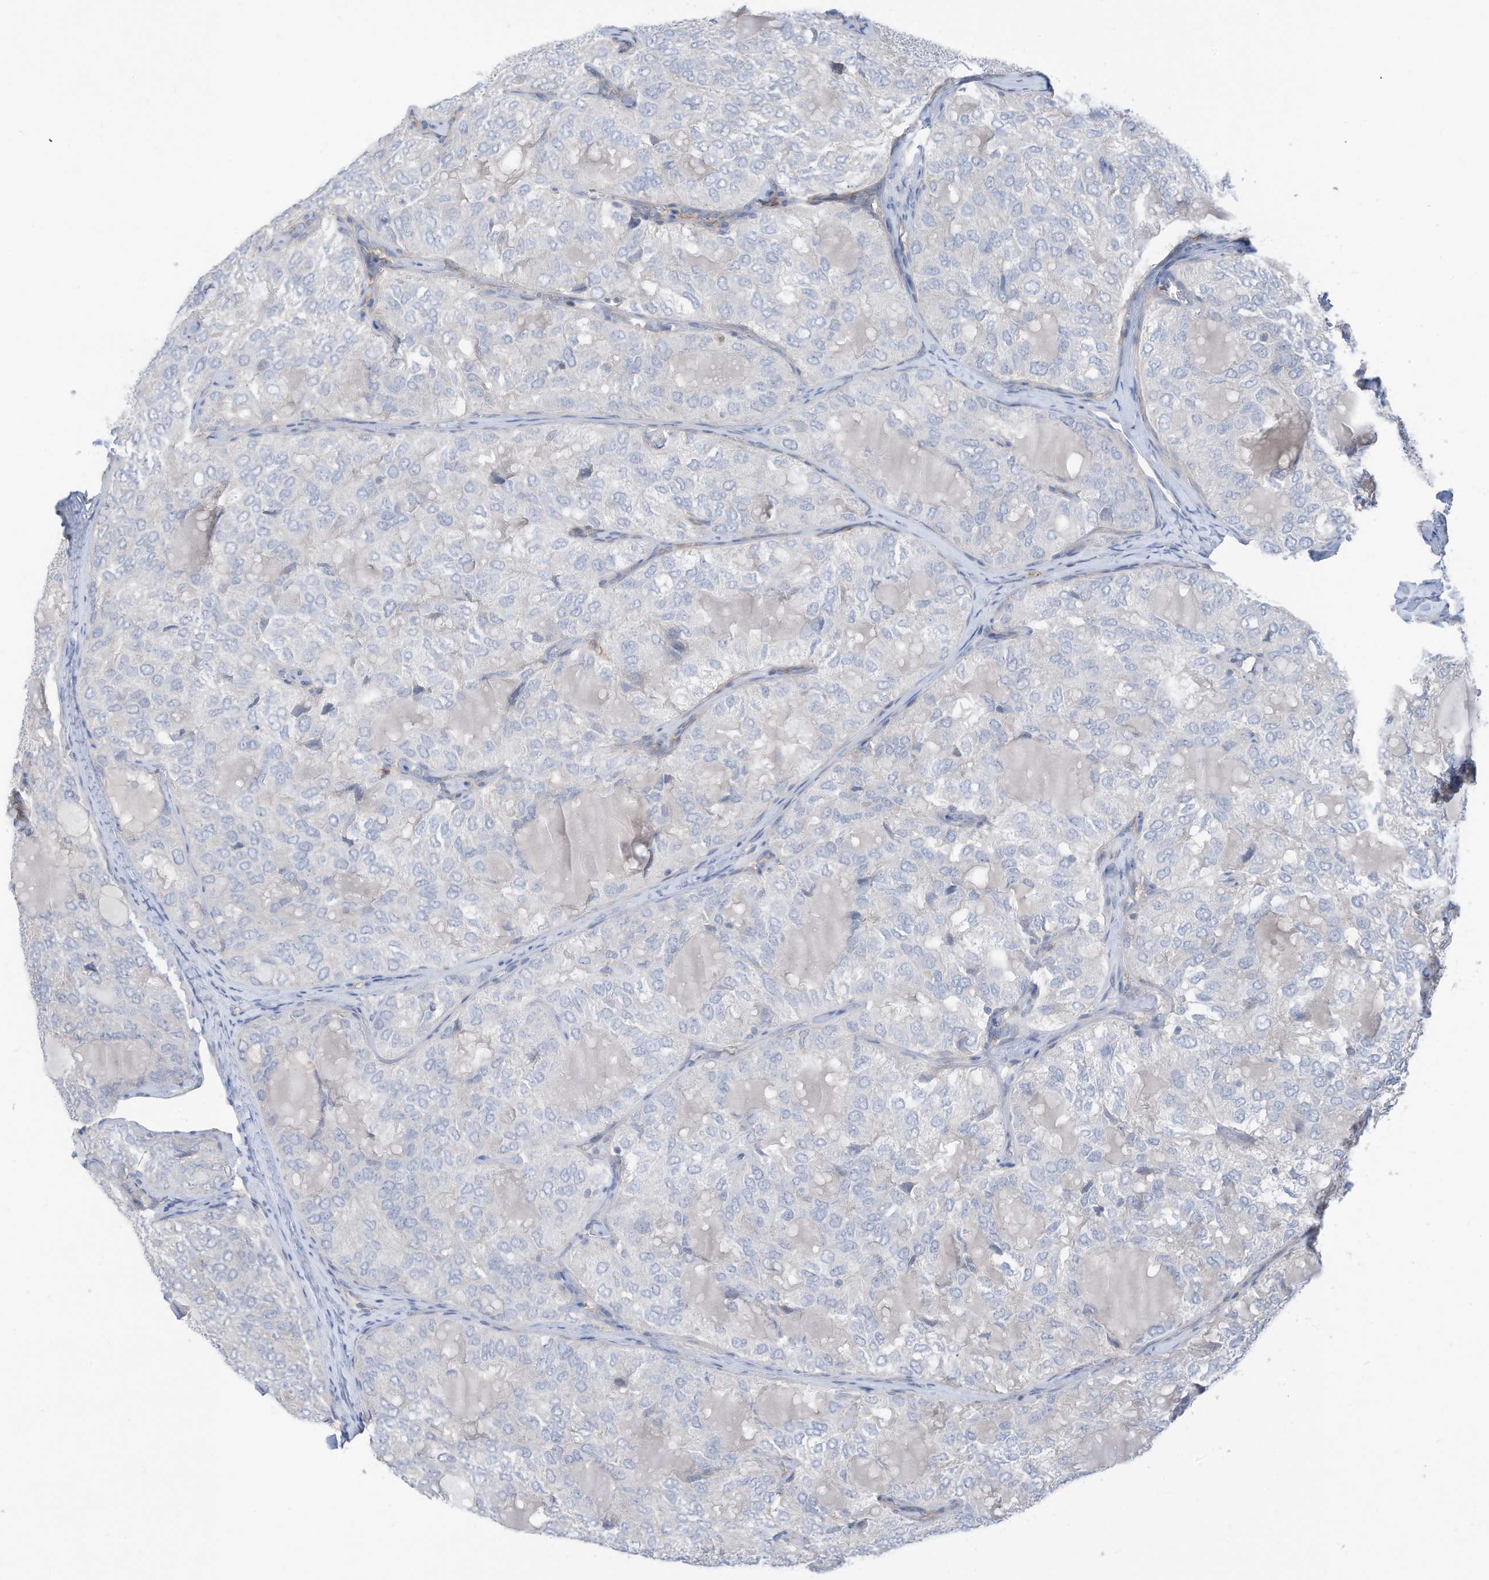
{"staining": {"intensity": "negative", "quantity": "none", "location": "none"}, "tissue": "thyroid cancer", "cell_type": "Tumor cells", "image_type": "cancer", "snomed": [{"axis": "morphology", "description": "Follicular adenoma carcinoma, NOS"}, {"axis": "topography", "description": "Thyroid gland"}], "caption": "High magnification brightfield microscopy of follicular adenoma carcinoma (thyroid) stained with DAB (brown) and counterstained with hematoxylin (blue): tumor cells show no significant expression. (DAB immunohistochemistry (IHC) with hematoxylin counter stain).", "gene": "SLC1A5", "patient": {"sex": "male", "age": 75}}